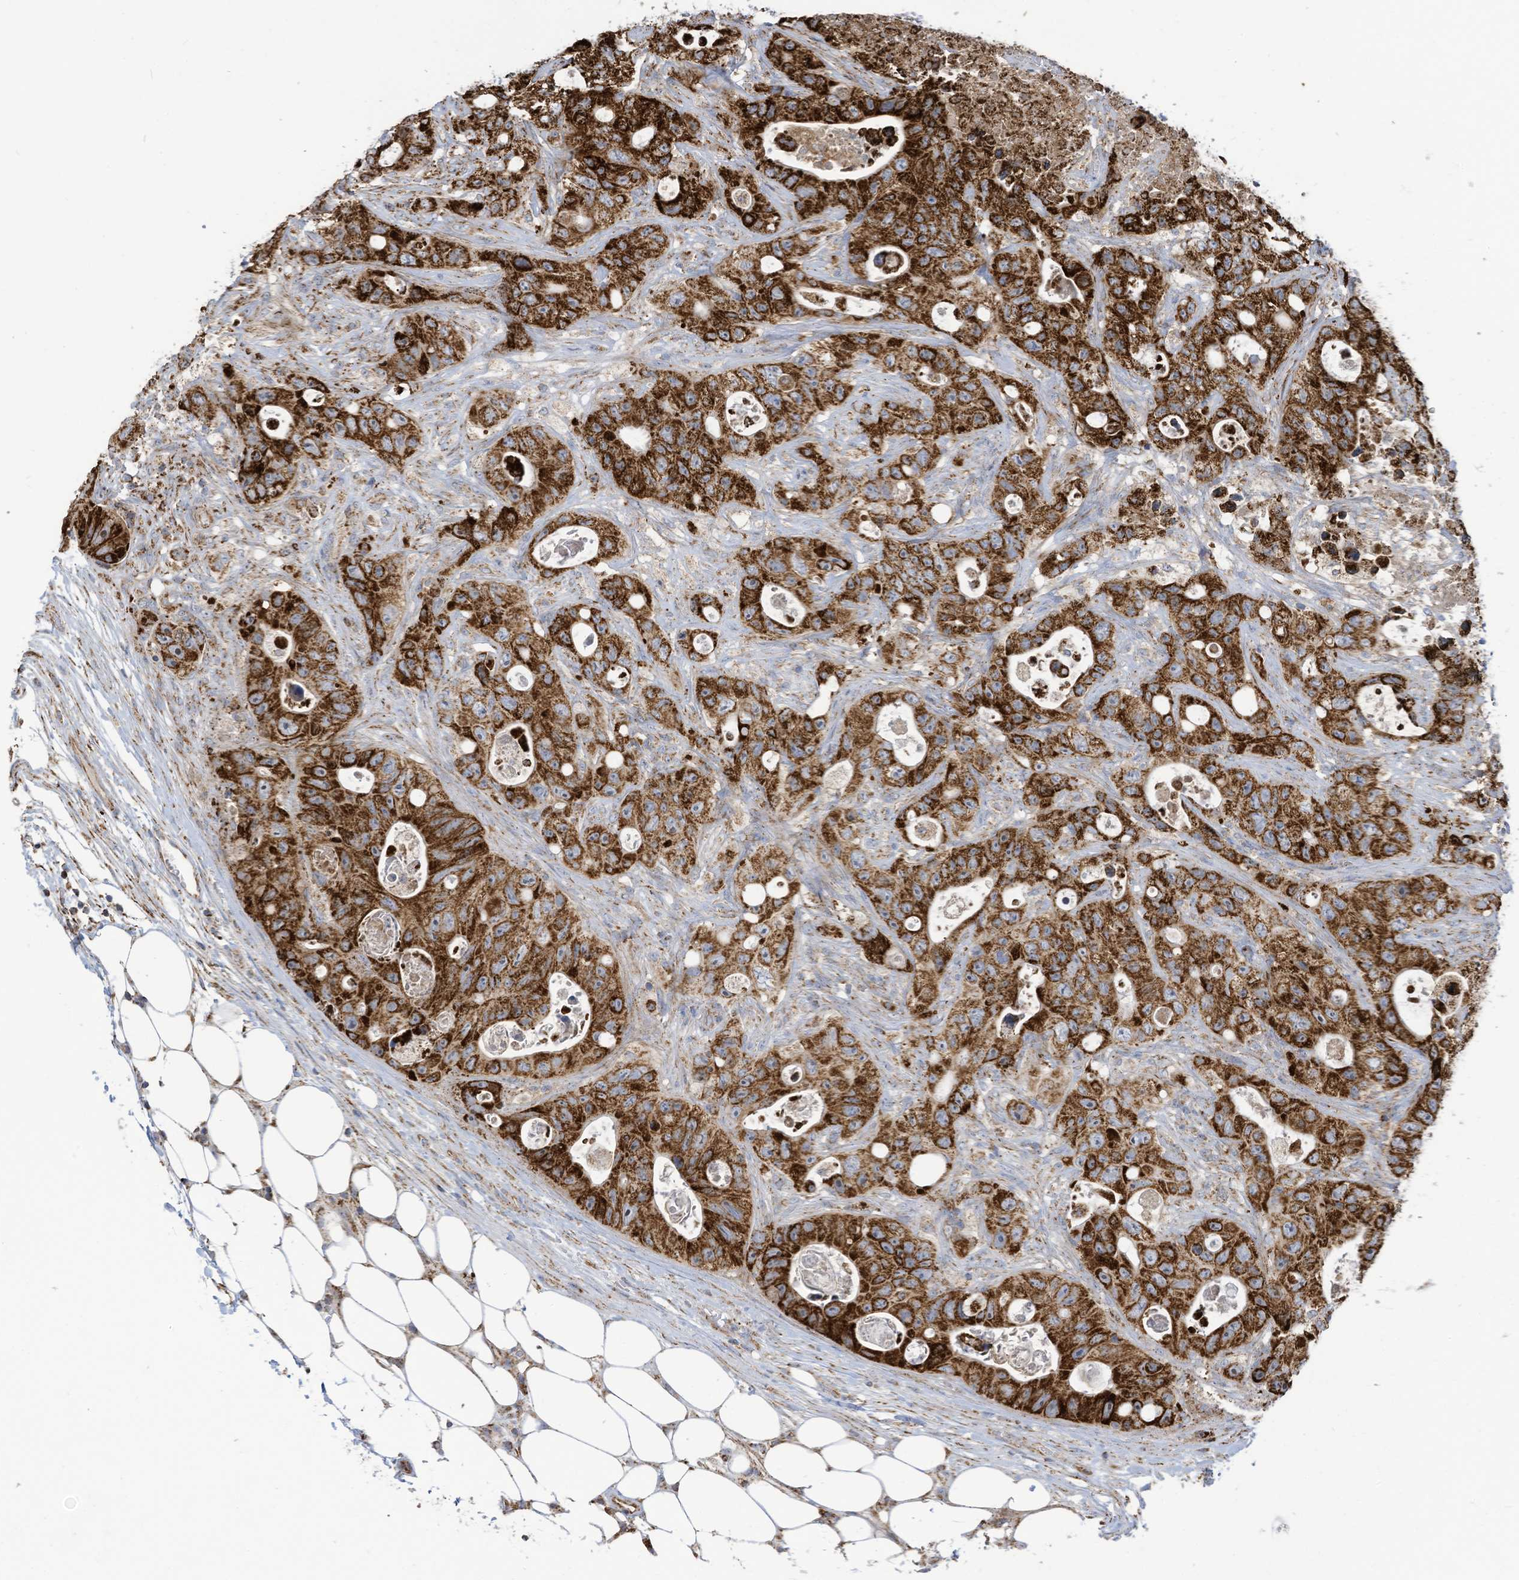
{"staining": {"intensity": "strong", "quantity": ">75%", "location": "cytoplasmic/membranous"}, "tissue": "colorectal cancer", "cell_type": "Tumor cells", "image_type": "cancer", "snomed": [{"axis": "morphology", "description": "Adenocarcinoma, NOS"}, {"axis": "topography", "description": "Colon"}], "caption": "Colorectal cancer stained for a protein demonstrates strong cytoplasmic/membranous positivity in tumor cells.", "gene": "COX10", "patient": {"sex": "female", "age": 46}}